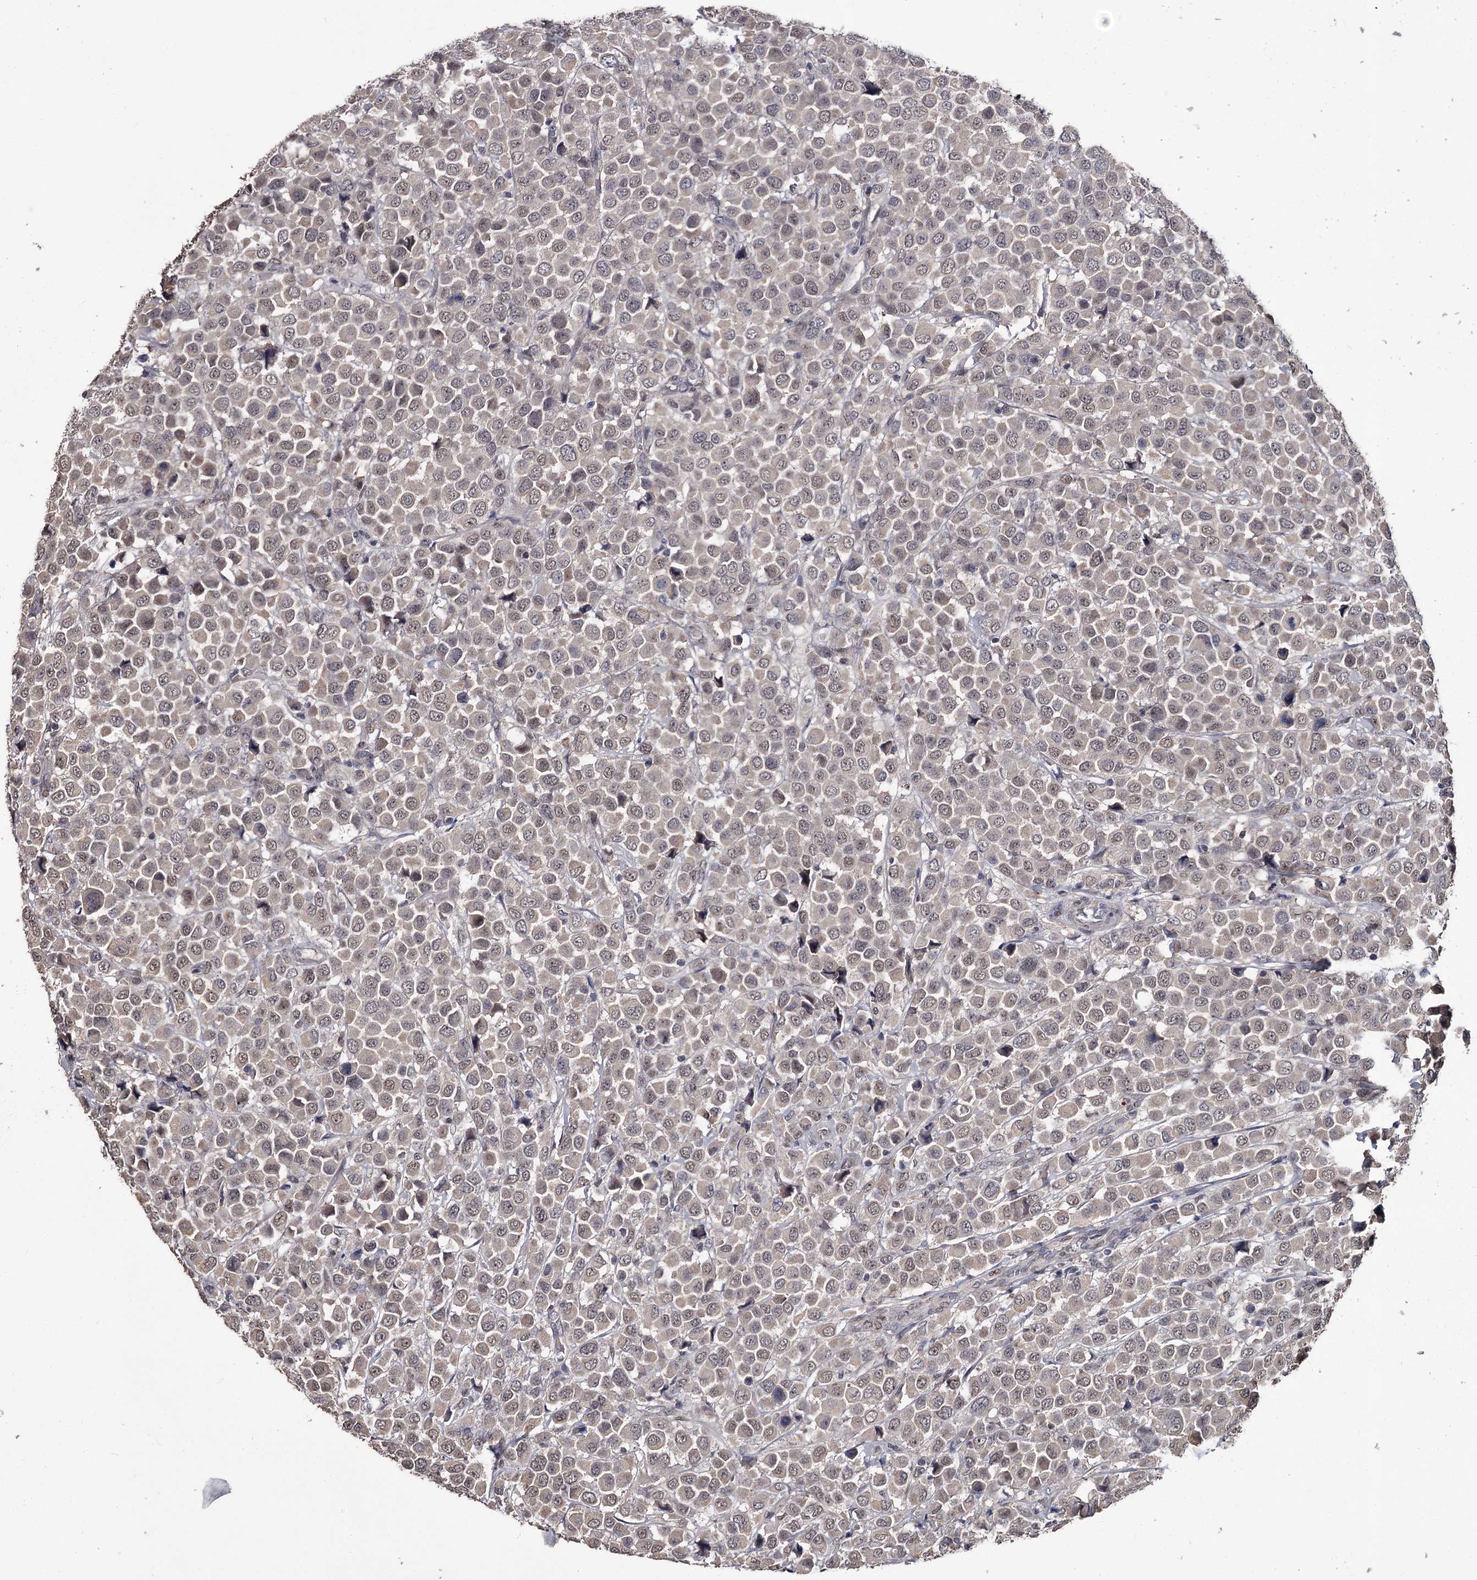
{"staining": {"intensity": "weak", "quantity": "<25%", "location": "nuclear"}, "tissue": "breast cancer", "cell_type": "Tumor cells", "image_type": "cancer", "snomed": [{"axis": "morphology", "description": "Duct carcinoma"}, {"axis": "topography", "description": "Breast"}], "caption": "DAB (3,3'-diaminobenzidine) immunohistochemical staining of human breast cancer demonstrates no significant expression in tumor cells.", "gene": "PRPF40B", "patient": {"sex": "female", "age": 61}}